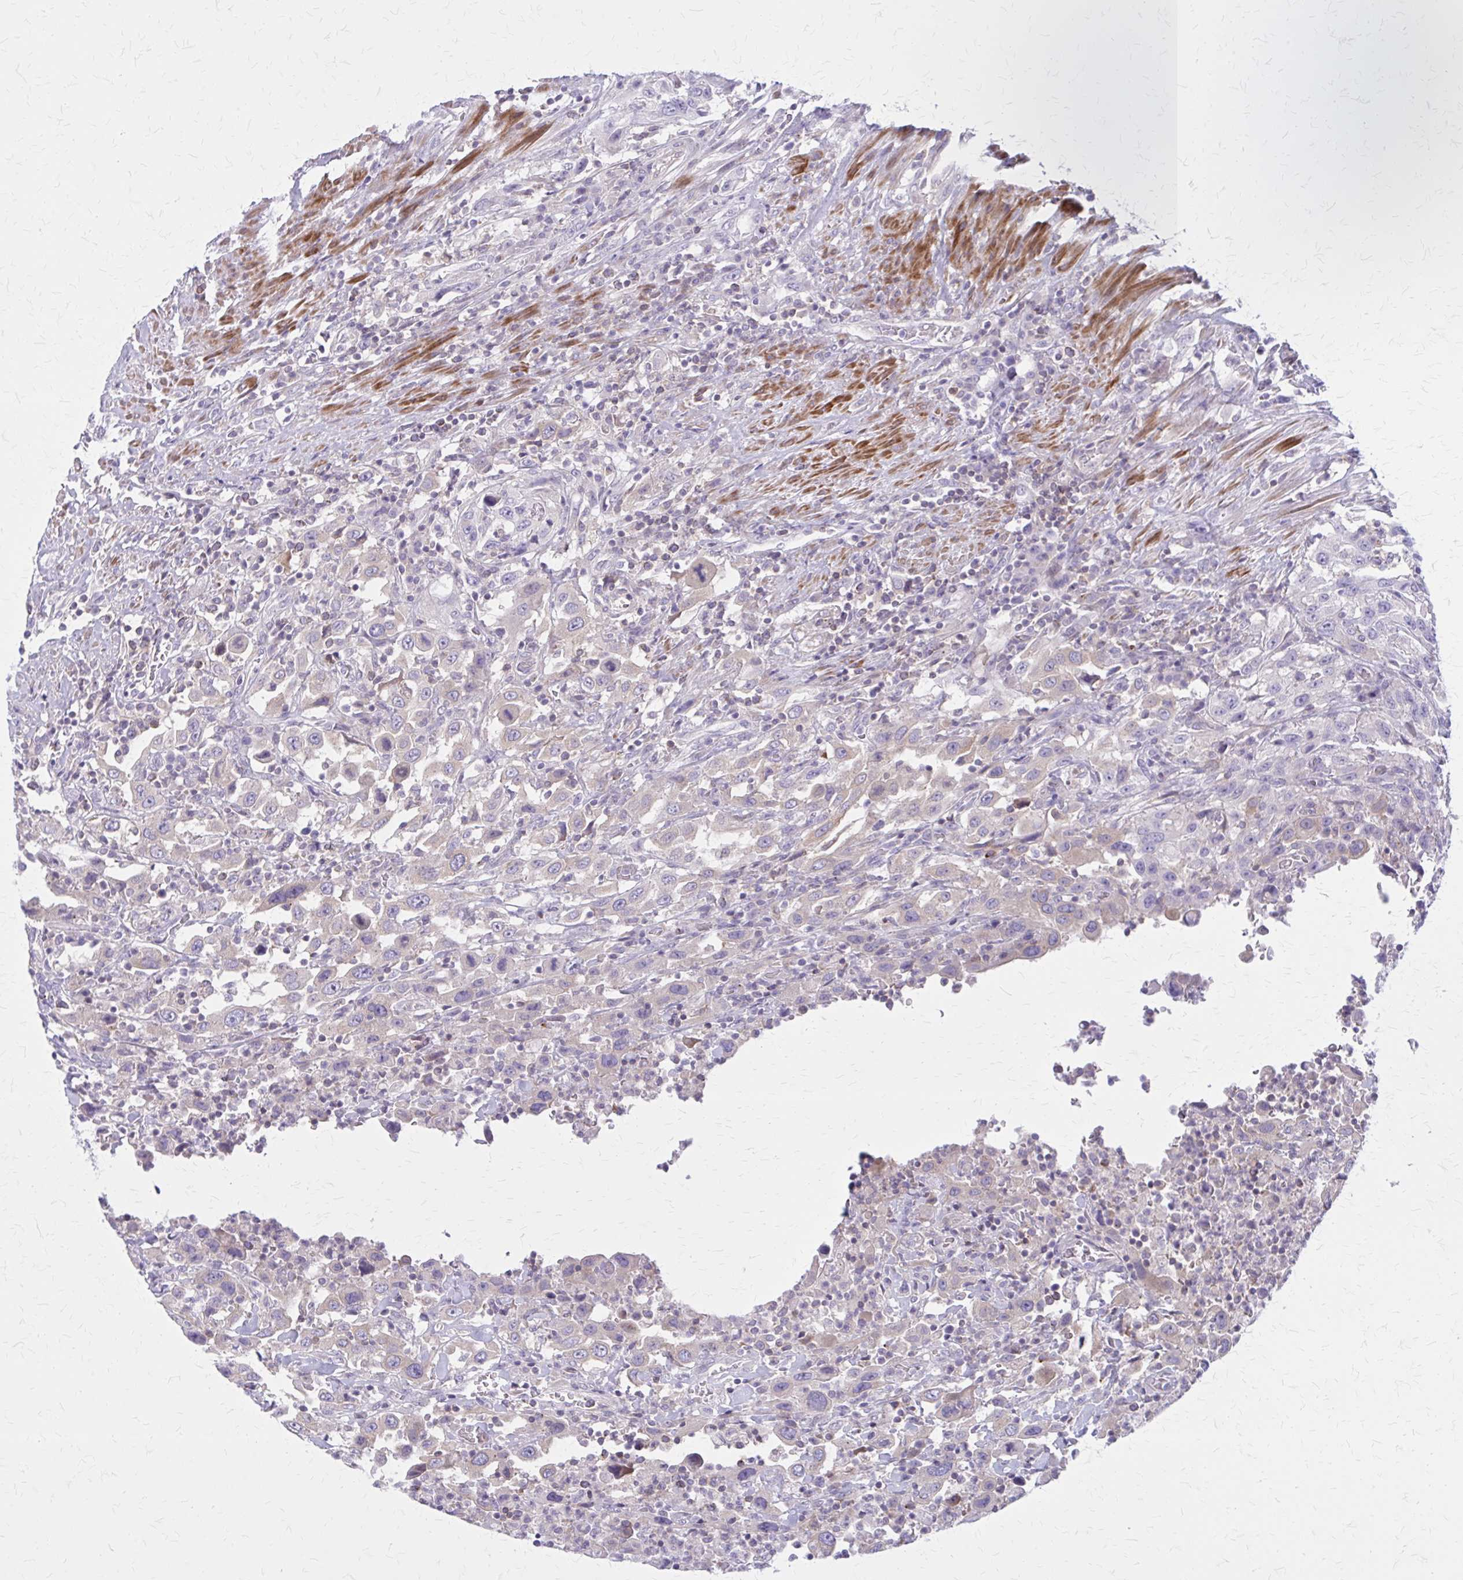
{"staining": {"intensity": "negative", "quantity": "none", "location": "none"}, "tissue": "urothelial cancer", "cell_type": "Tumor cells", "image_type": "cancer", "snomed": [{"axis": "morphology", "description": "Urothelial carcinoma, High grade"}, {"axis": "topography", "description": "Urinary bladder"}], "caption": "The micrograph shows no significant expression in tumor cells of high-grade urothelial carcinoma.", "gene": "PITPNM1", "patient": {"sex": "male", "age": 61}}